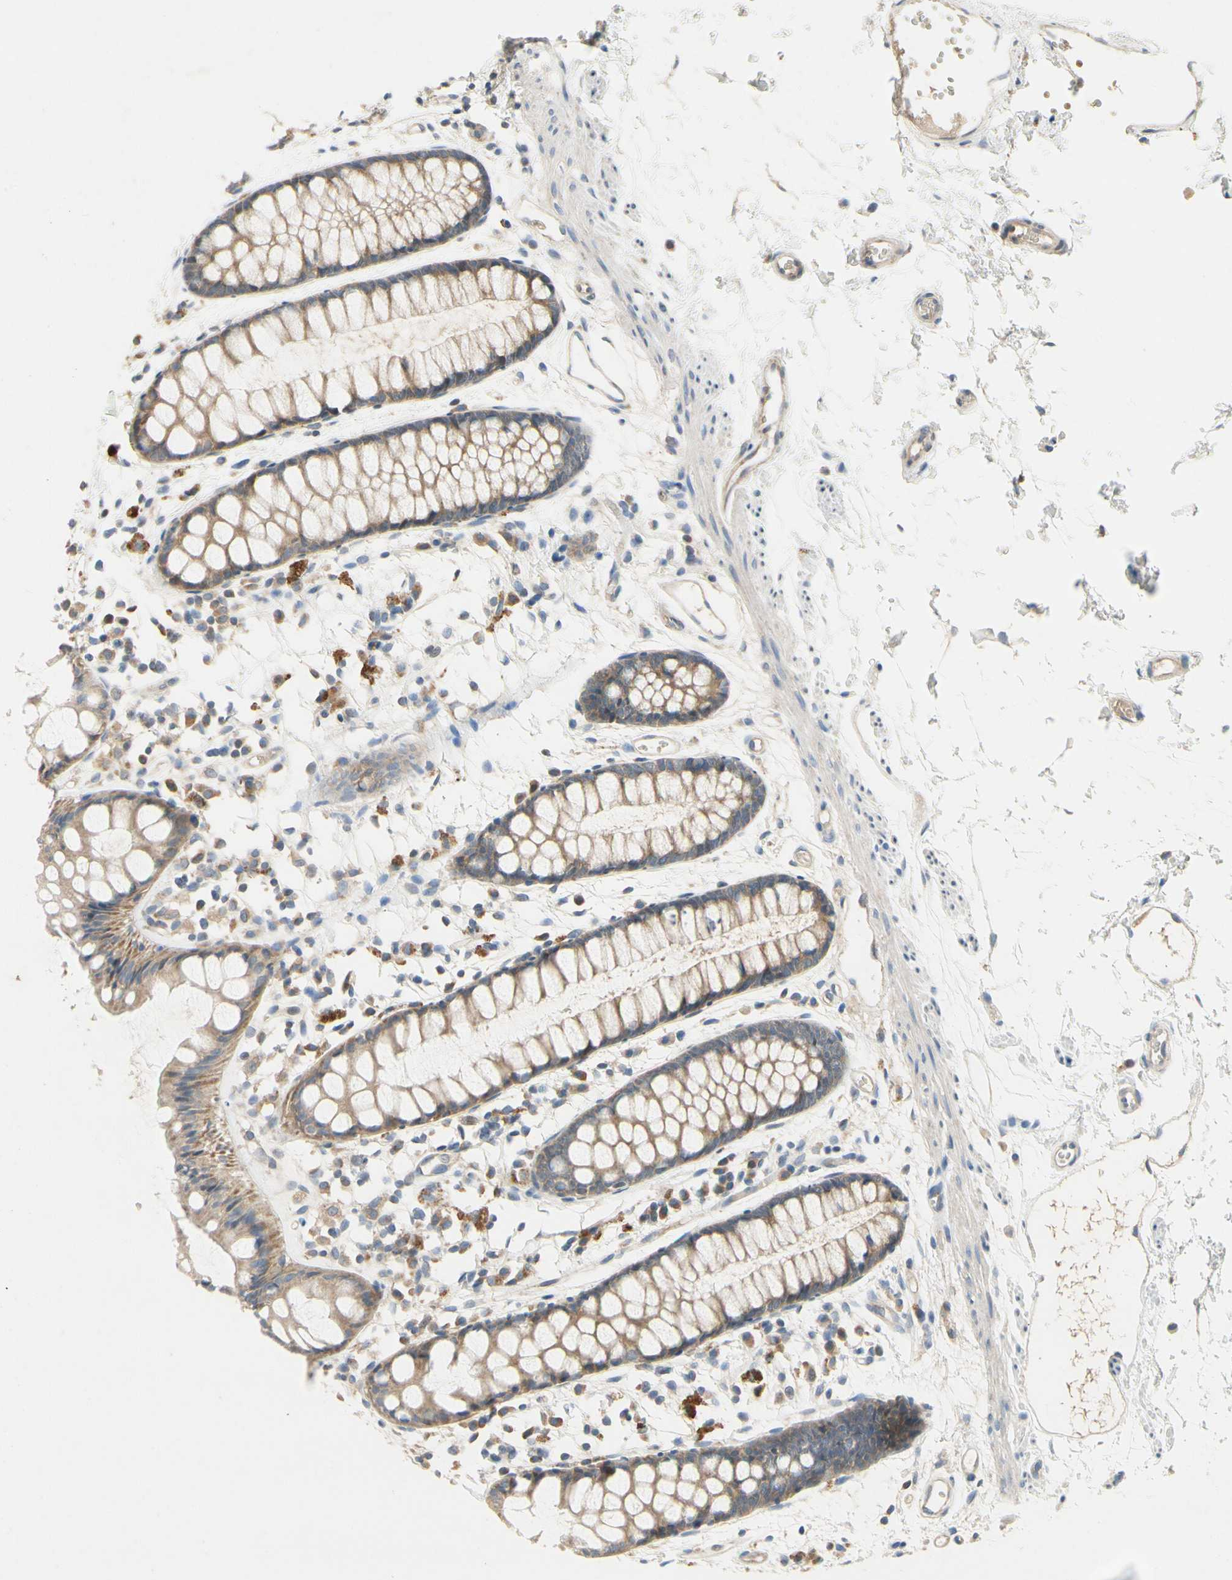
{"staining": {"intensity": "moderate", "quantity": ">75%", "location": "cytoplasmic/membranous"}, "tissue": "rectum", "cell_type": "Glandular cells", "image_type": "normal", "snomed": [{"axis": "morphology", "description": "Normal tissue, NOS"}, {"axis": "topography", "description": "Rectum"}], "caption": "Protein analysis of benign rectum displays moderate cytoplasmic/membranous expression in approximately >75% of glandular cells. Nuclei are stained in blue.", "gene": "KLHDC8B", "patient": {"sex": "female", "age": 66}}